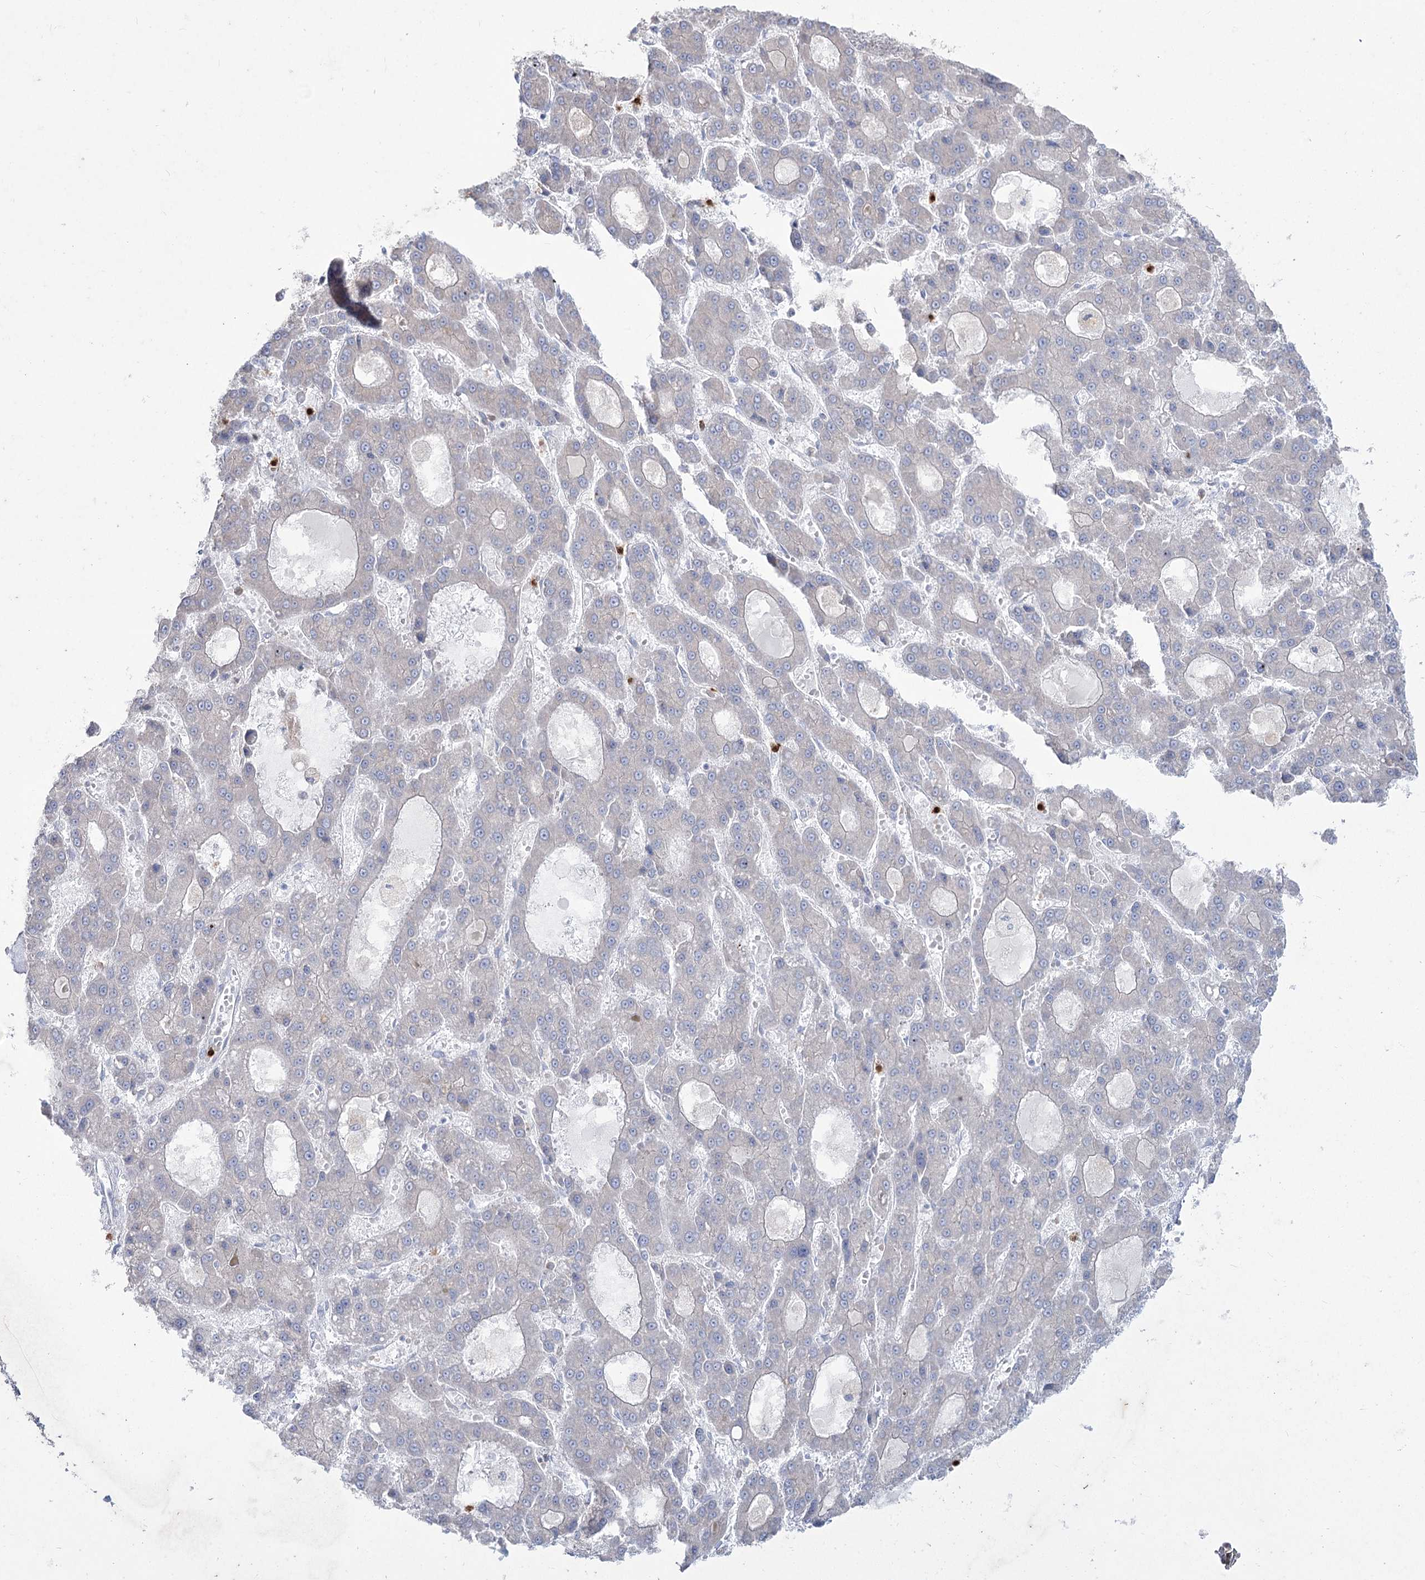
{"staining": {"intensity": "negative", "quantity": "none", "location": "none"}, "tissue": "liver cancer", "cell_type": "Tumor cells", "image_type": "cancer", "snomed": [{"axis": "morphology", "description": "Carcinoma, Hepatocellular, NOS"}, {"axis": "topography", "description": "Liver"}], "caption": "An immunohistochemistry histopathology image of hepatocellular carcinoma (liver) is shown. There is no staining in tumor cells of hepatocellular carcinoma (liver). (DAB (3,3'-diaminobenzidine) immunohistochemistry visualized using brightfield microscopy, high magnification).", "gene": "NIPAL4", "patient": {"sex": "male", "age": 70}}